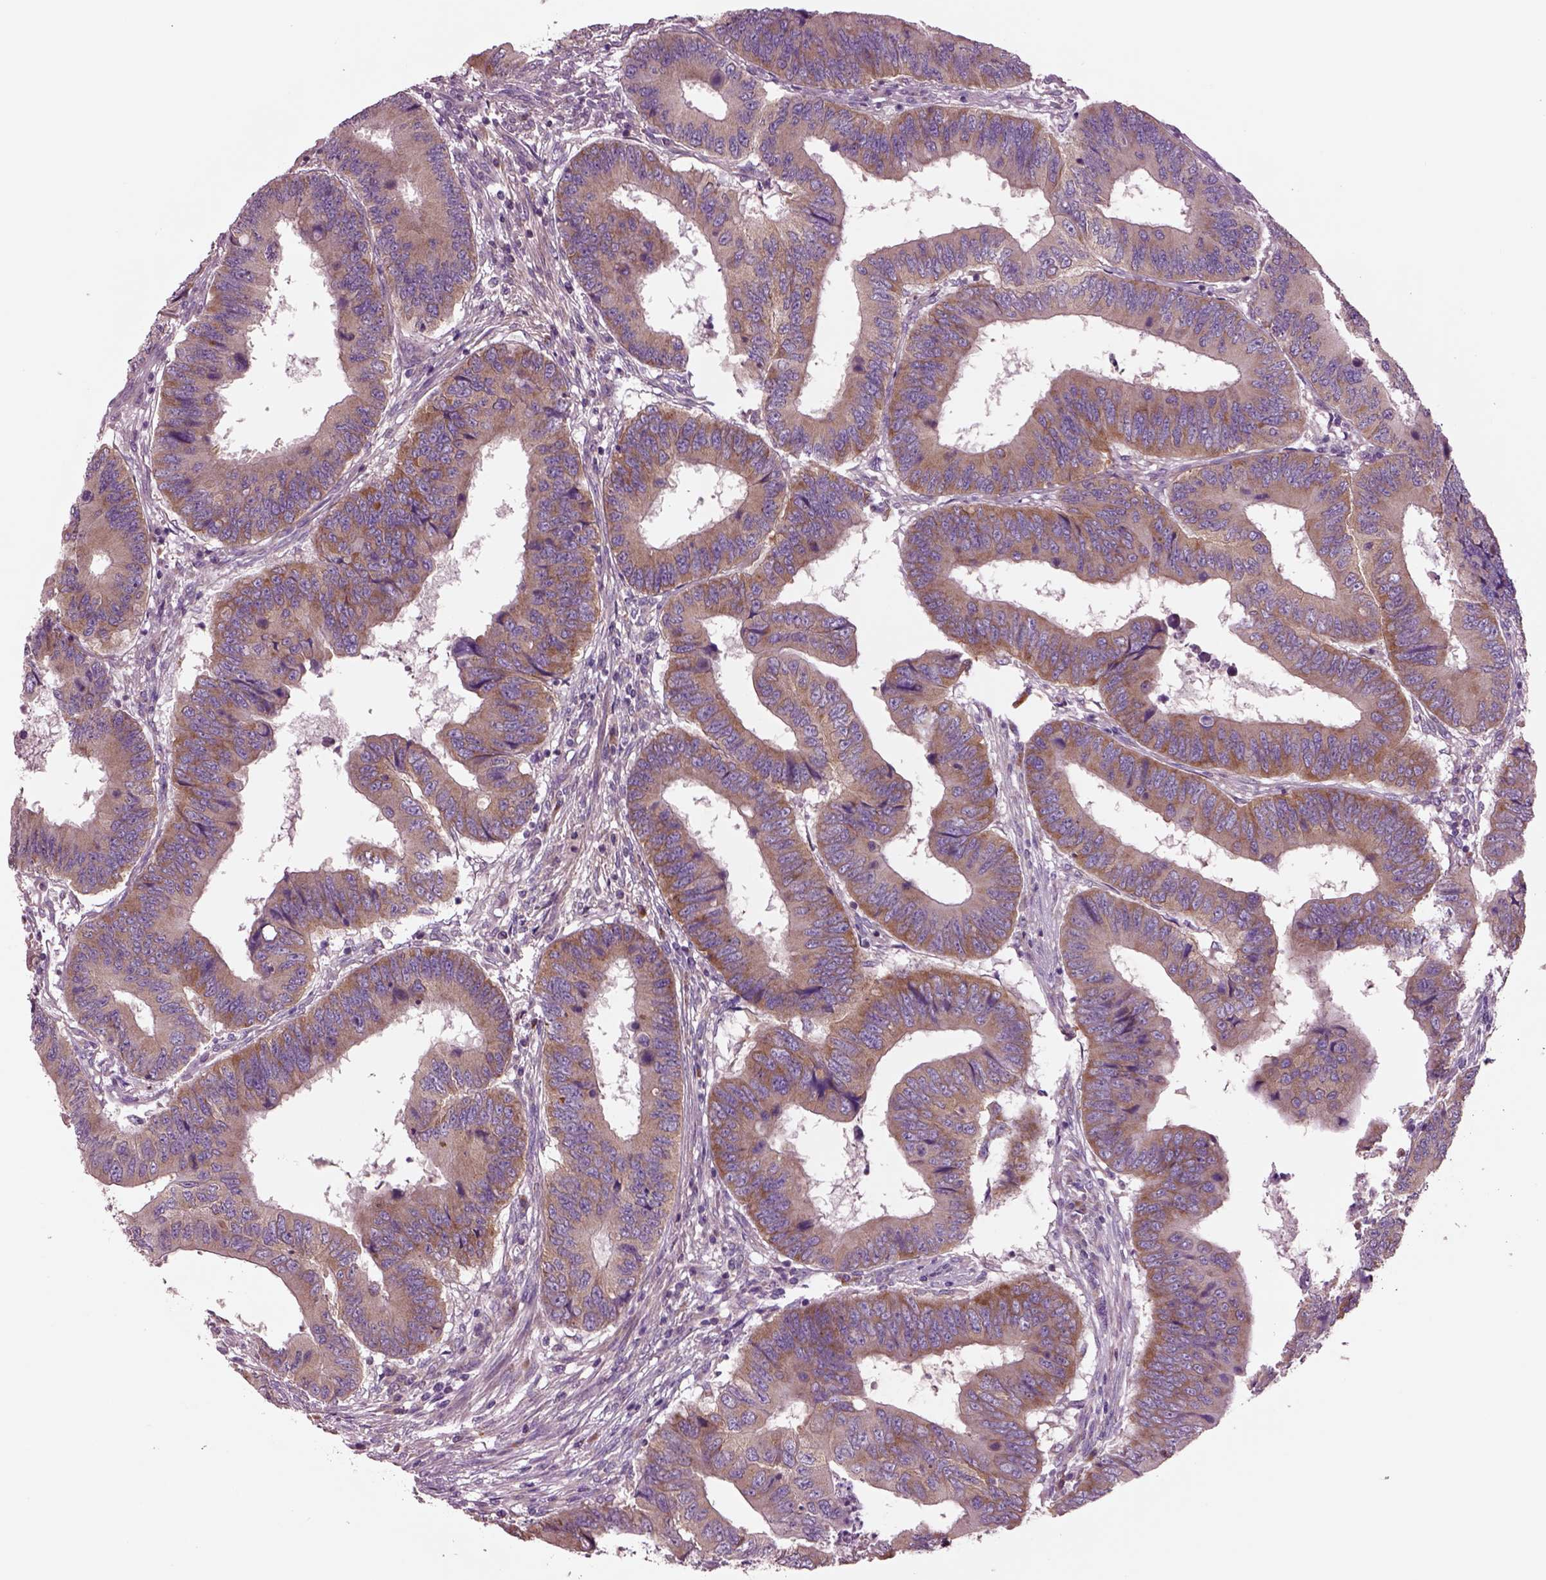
{"staining": {"intensity": "moderate", "quantity": ">75%", "location": "cytoplasmic/membranous"}, "tissue": "colorectal cancer", "cell_type": "Tumor cells", "image_type": "cancer", "snomed": [{"axis": "morphology", "description": "Adenocarcinoma, NOS"}, {"axis": "topography", "description": "Colon"}], "caption": "IHC (DAB) staining of human colorectal cancer (adenocarcinoma) exhibits moderate cytoplasmic/membranous protein positivity in approximately >75% of tumor cells.", "gene": "SEC23A", "patient": {"sex": "male", "age": 53}}